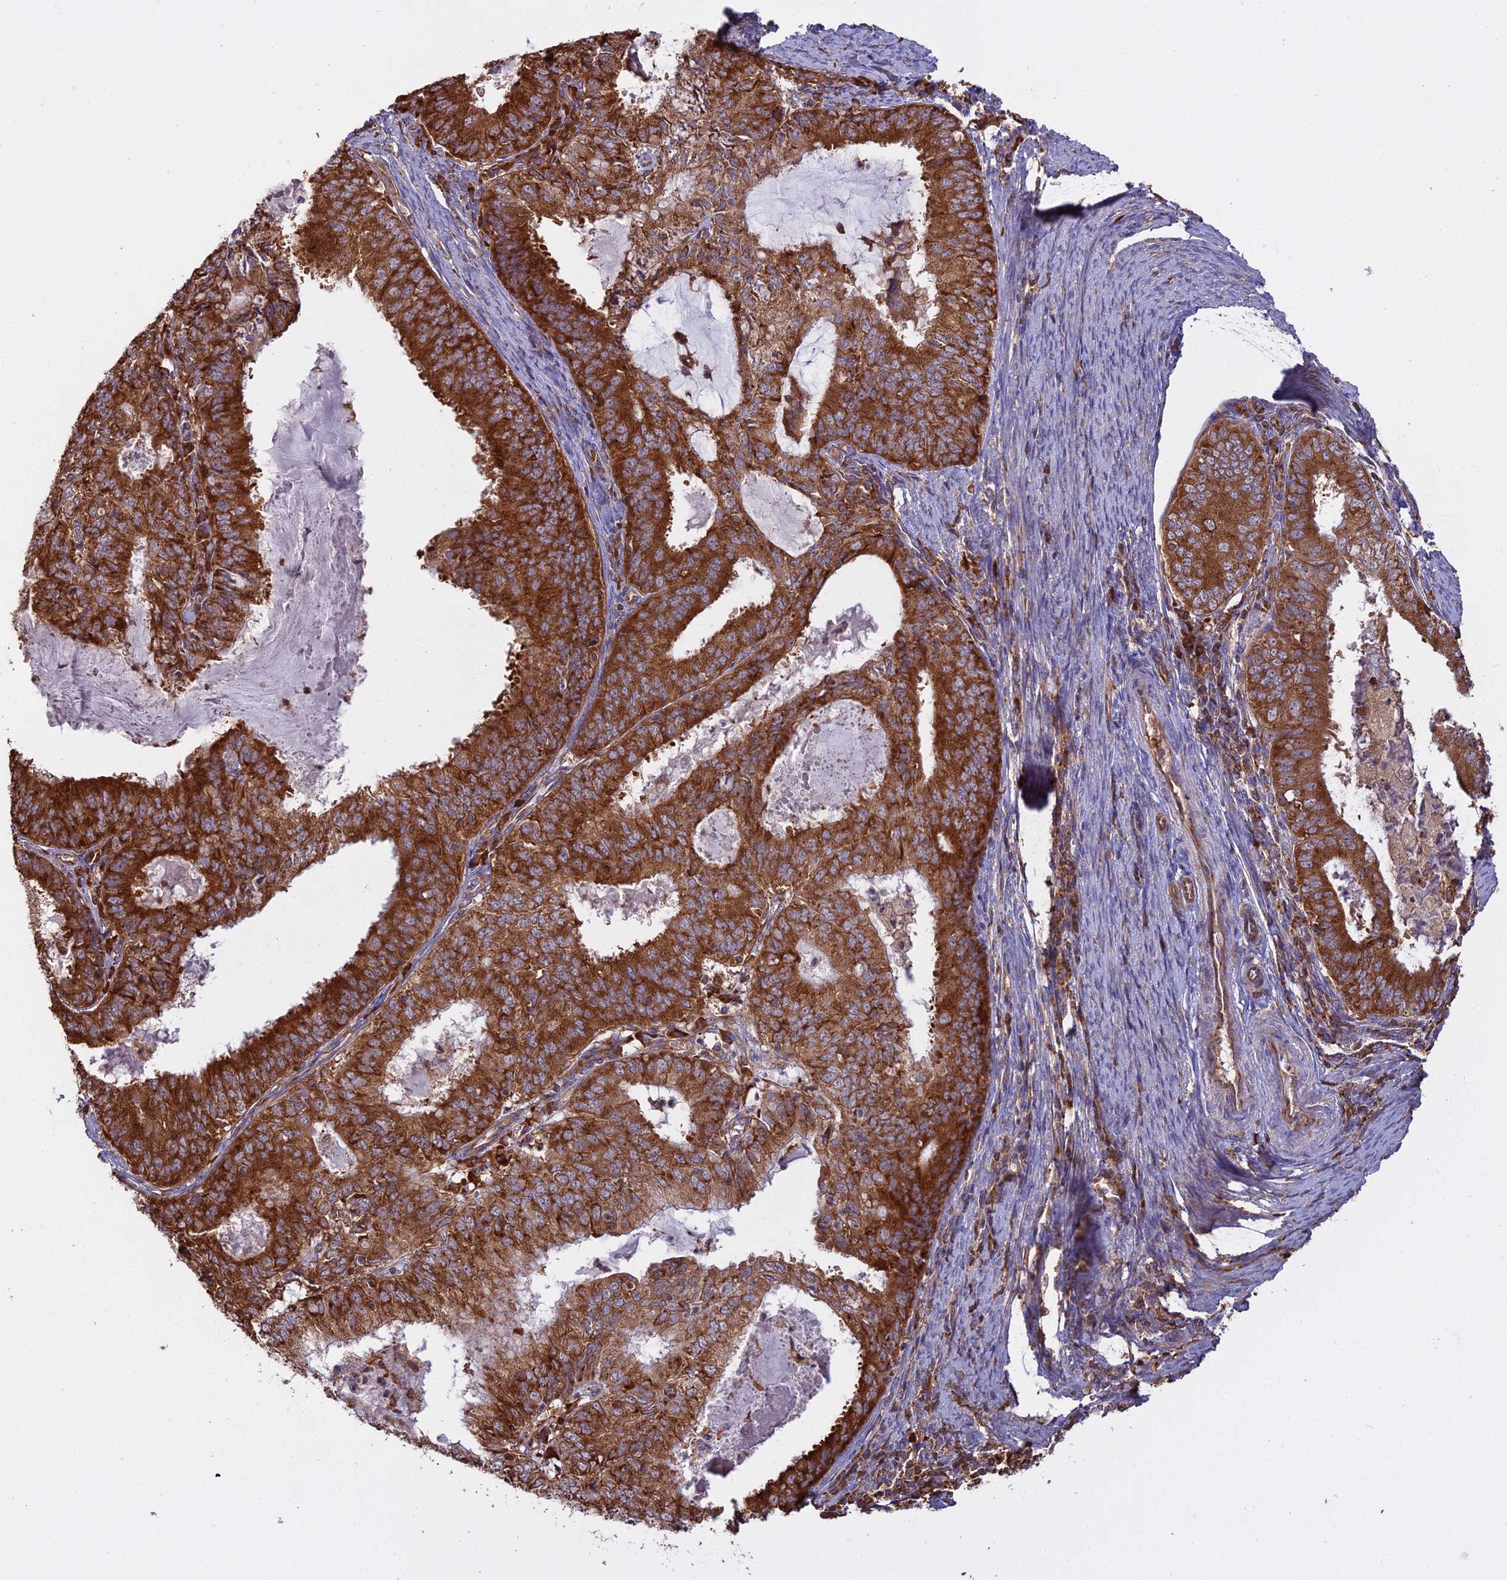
{"staining": {"intensity": "strong", "quantity": ">75%", "location": "cytoplasmic/membranous"}, "tissue": "endometrial cancer", "cell_type": "Tumor cells", "image_type": "cancer", "snomed": [{"axis": "morphology", "description": "Adenocarcinoma, NOS"}, {"axis": "topography", "description": "Endometrium"}], "caption": "Immunohistochemistry (IHC) micrograph of neoplastic tissue: adenocarcinoma (endometrial) stained using immunohistochemistry shows high levels of strong protein expression localized specifically in the cytoplasmic/membranous of tumor cells, appearing as a cytoplasmic/membranous brown color.", "gene": "RPL26", "patient": {"sex": "female", "age": 57}}